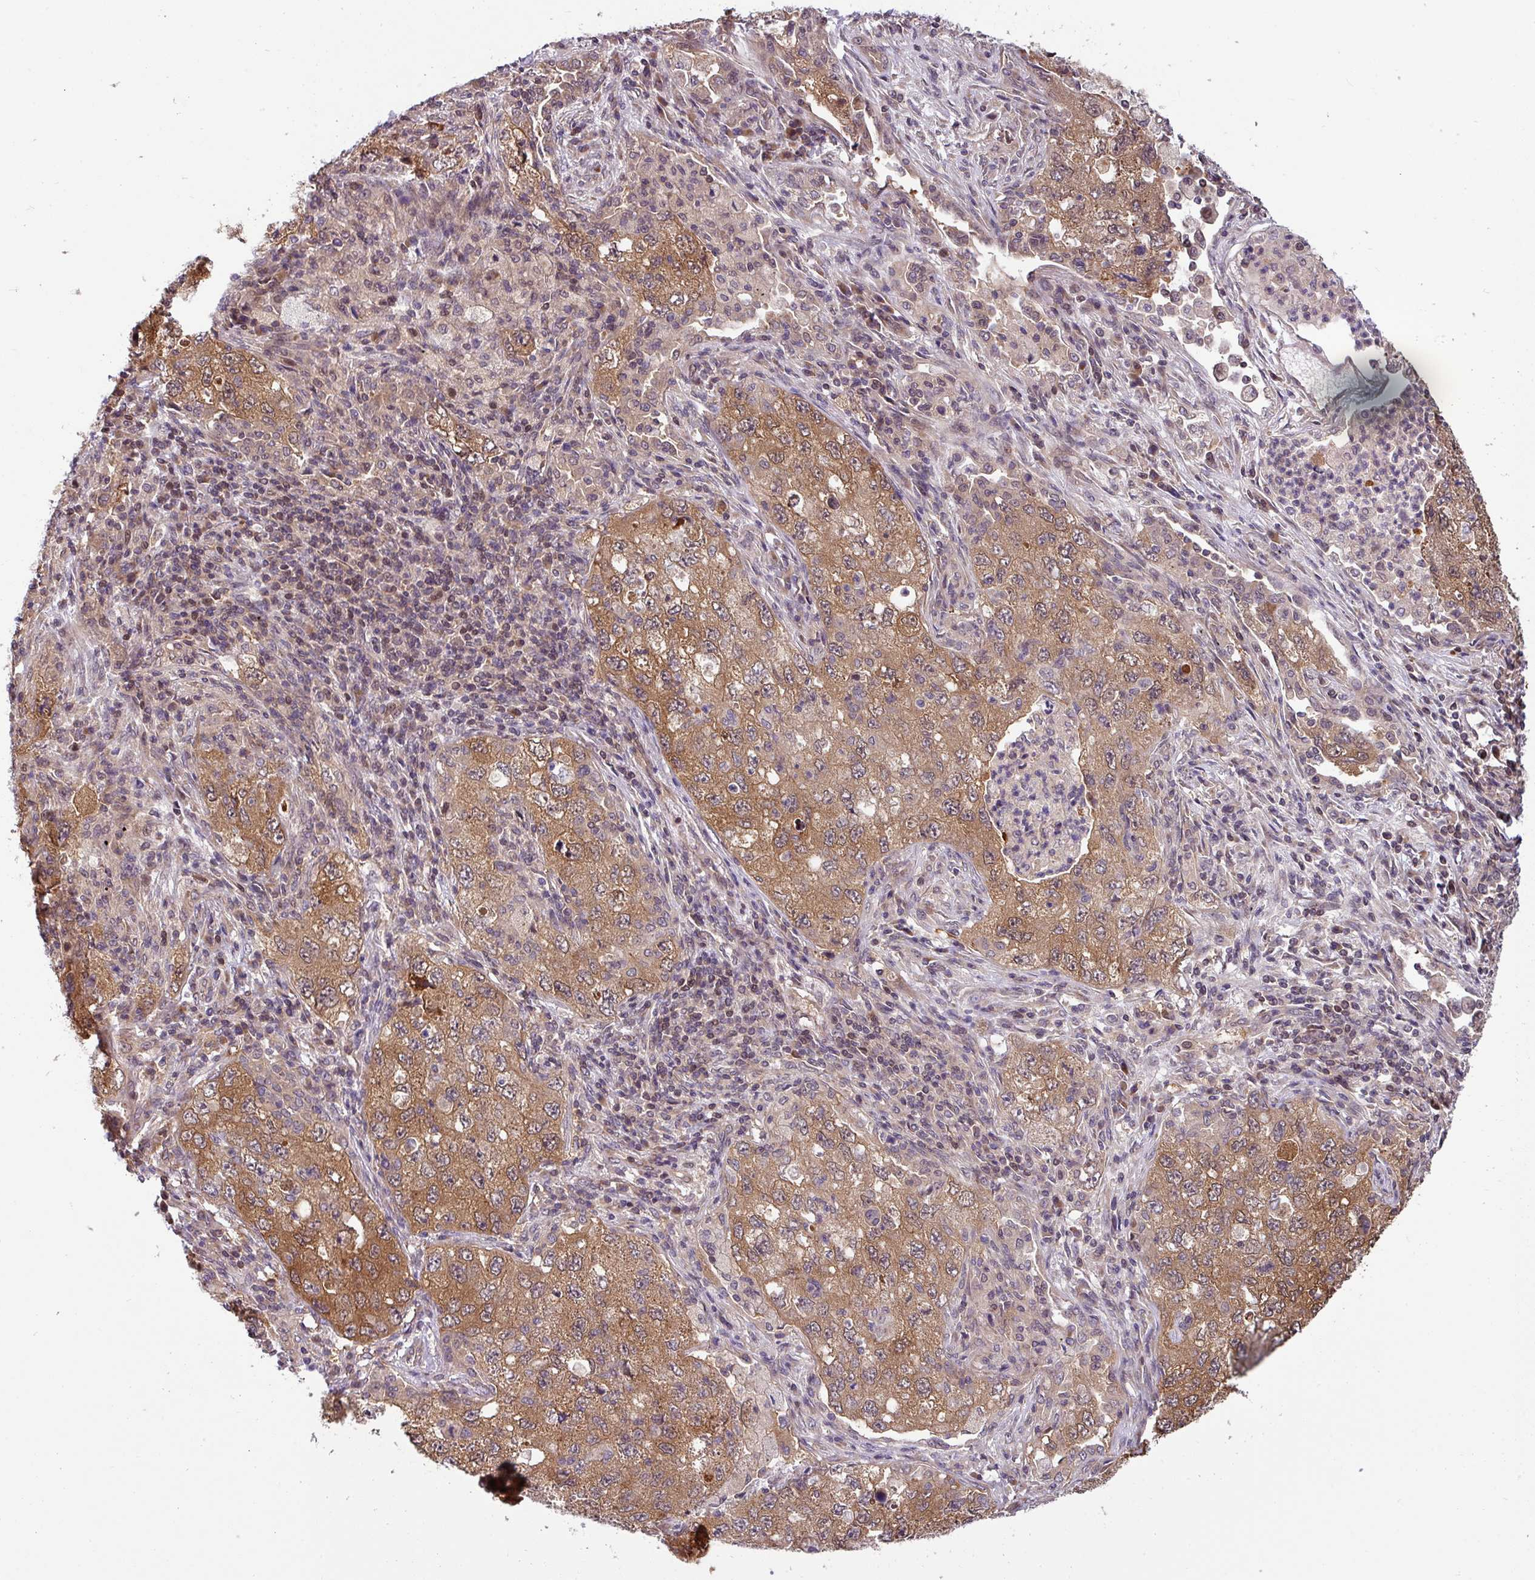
{"staining": {"intensity": "moderate", "quantity": ">75%", "location": "cytoplasmic/membranous,nuclear"}, "tissue": "lung cancer", "cell_type": "Tumor cells", "image_type": "cancer", "snomed": [{"axis": "morphology", "description": "Adenocarcinoma, NOS"}, {"axis": "topography", "description": "Lung"}], "caption": "Moderate cytoplasmic/membranous and nuclear staining for a protein is appreciated in about >75% of tumor cells of lung cancer (adenocarcinoma) using immunohistochemistry (IHC).", "gene": "SHB", "patient": {"sex": "female", "age": 57}}